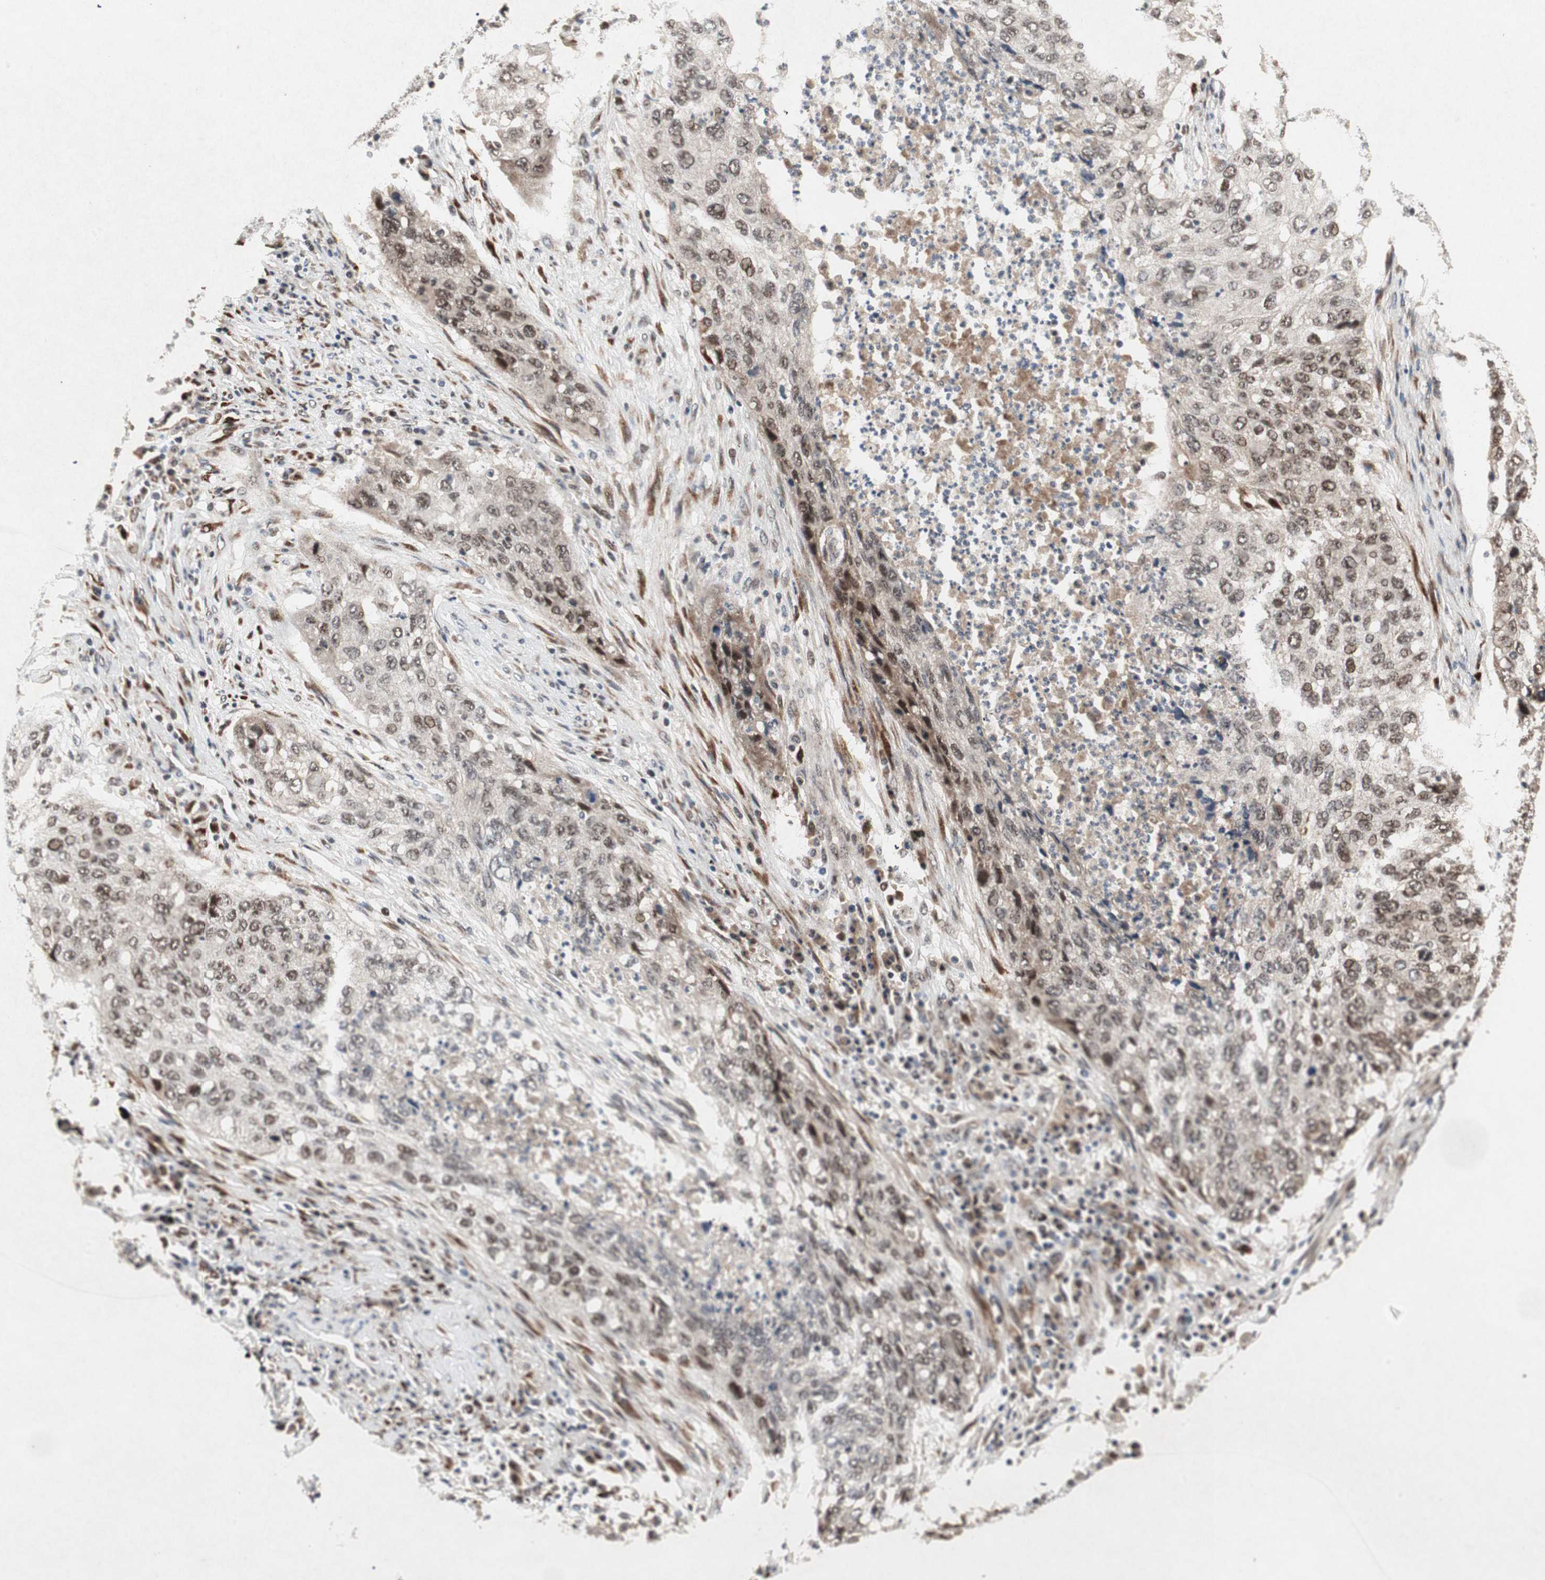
{"staining": {"intensity": "moderate", "quantity": ">75%", "location": "nuclear"}, "tissue": "lung cancer", "cell_type": "Tumor cells", "image_type": "cancer", "snomed": [{"axis": "morphology", "description": "Squamous cell carcinoma, NOS"}, {"axis": "topography", "description": "Lung"}], "caption": "High-power microscopy captured an IHC photomicrograph of lung cancer (squamous cell carcinoma), revealing moderate nuclear staining in approximately >75% of tumor cells. (IHC, brightfield microscopy, high magnification).", "gene": "TCF12", "patient": {"sex": "female", "age": 63}}